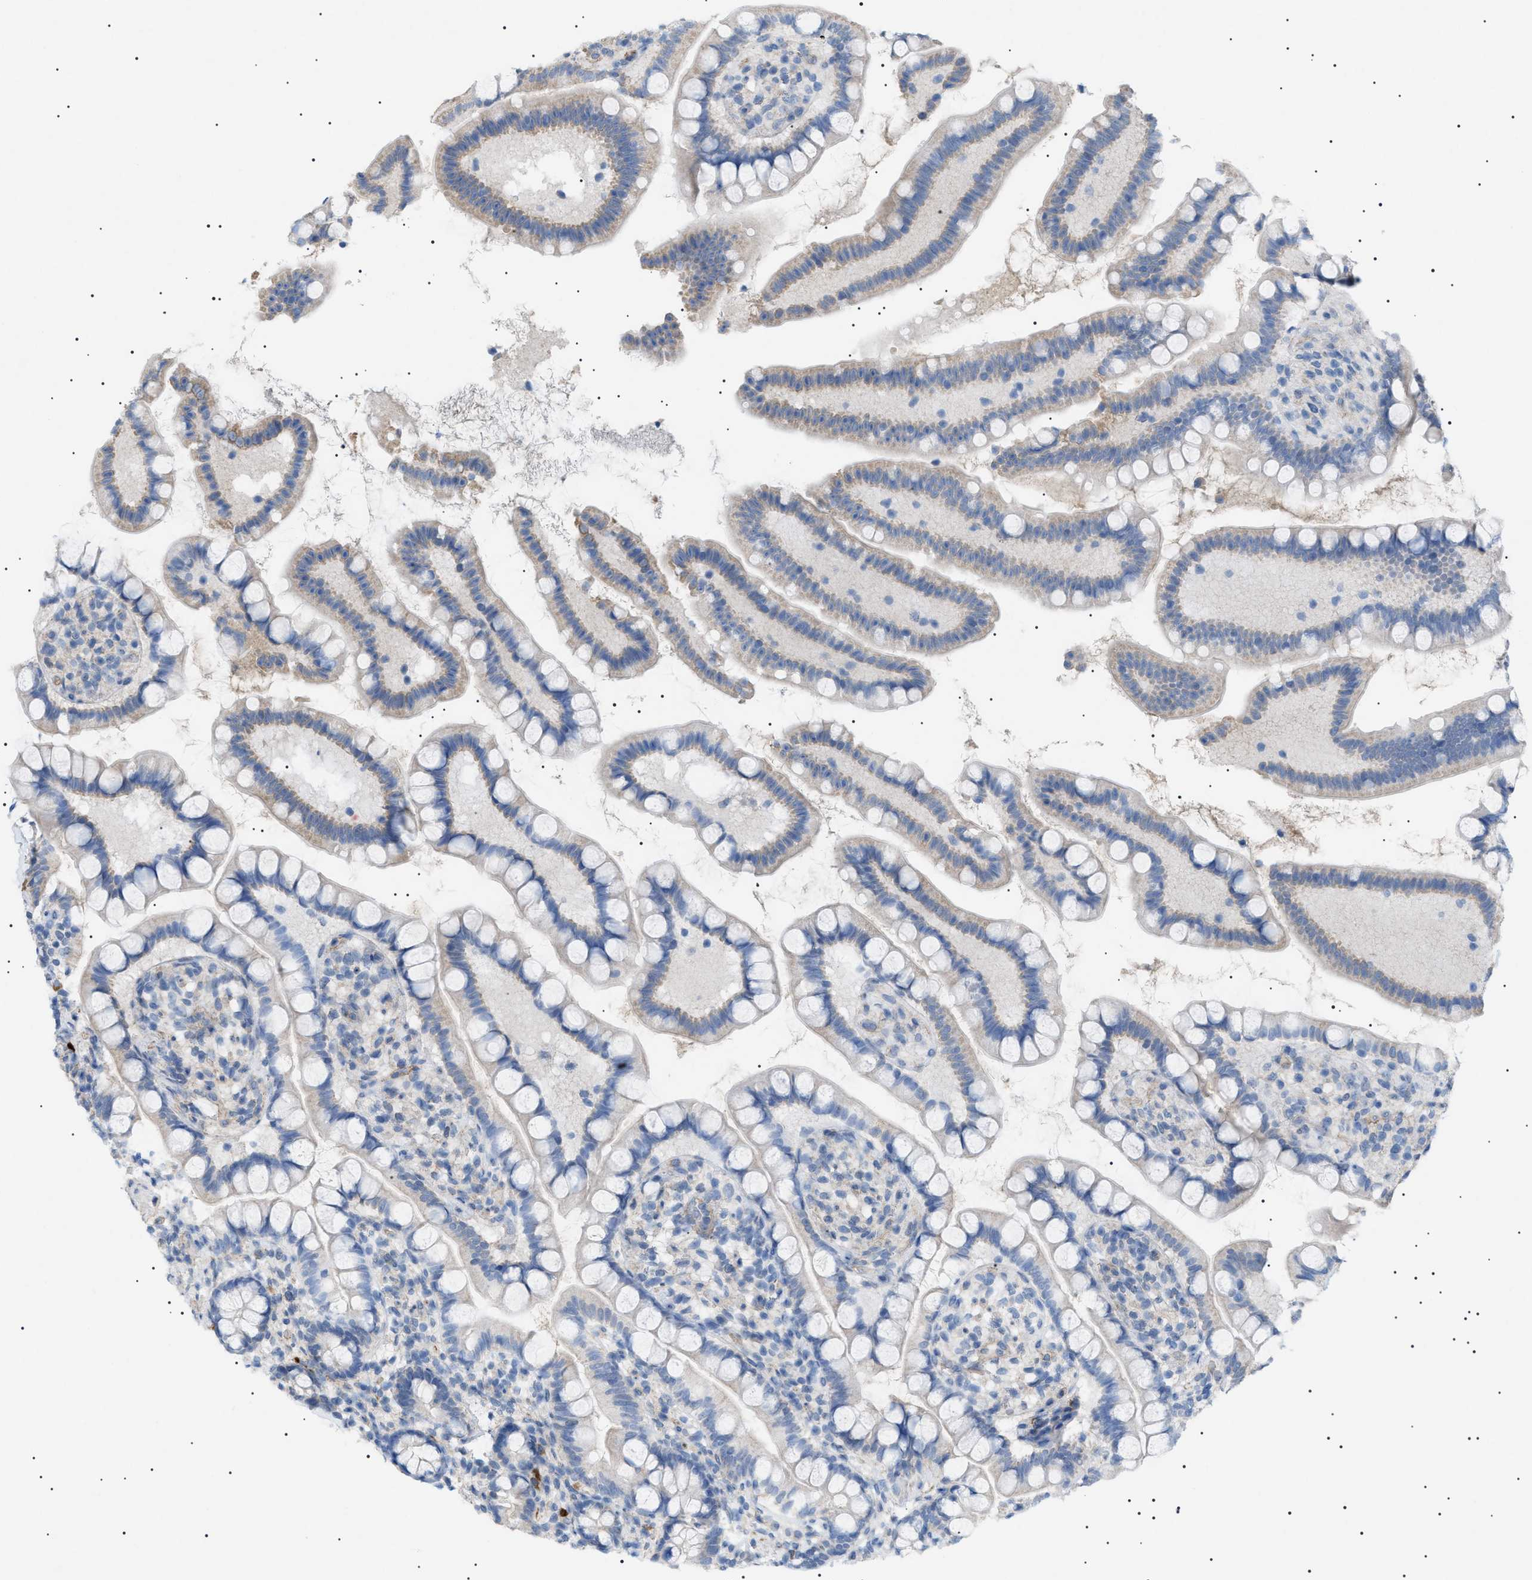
{"staining": {"intensity": "weak", "quantity": "<25%", "location": "cytoplasmic/membranous"}, "tissue": "small intestine", "cell_type": "Glandular cells", "image_type": "normal", "snomed": [{"axis": "morphology", "description": "Normal tissue, NOS"}, {"axis": "topography", "description": "Small intestine"}], "caption": "Immunohistochemistry (IHC) of benign small intestine displays no staining in glandular cells. The staining is performed using DAB brown chromogen with nuclei counter-stained in using hematoxylin.", "gene": "ADAMTS1", "patient": {"sex": "female", "age": 84}}